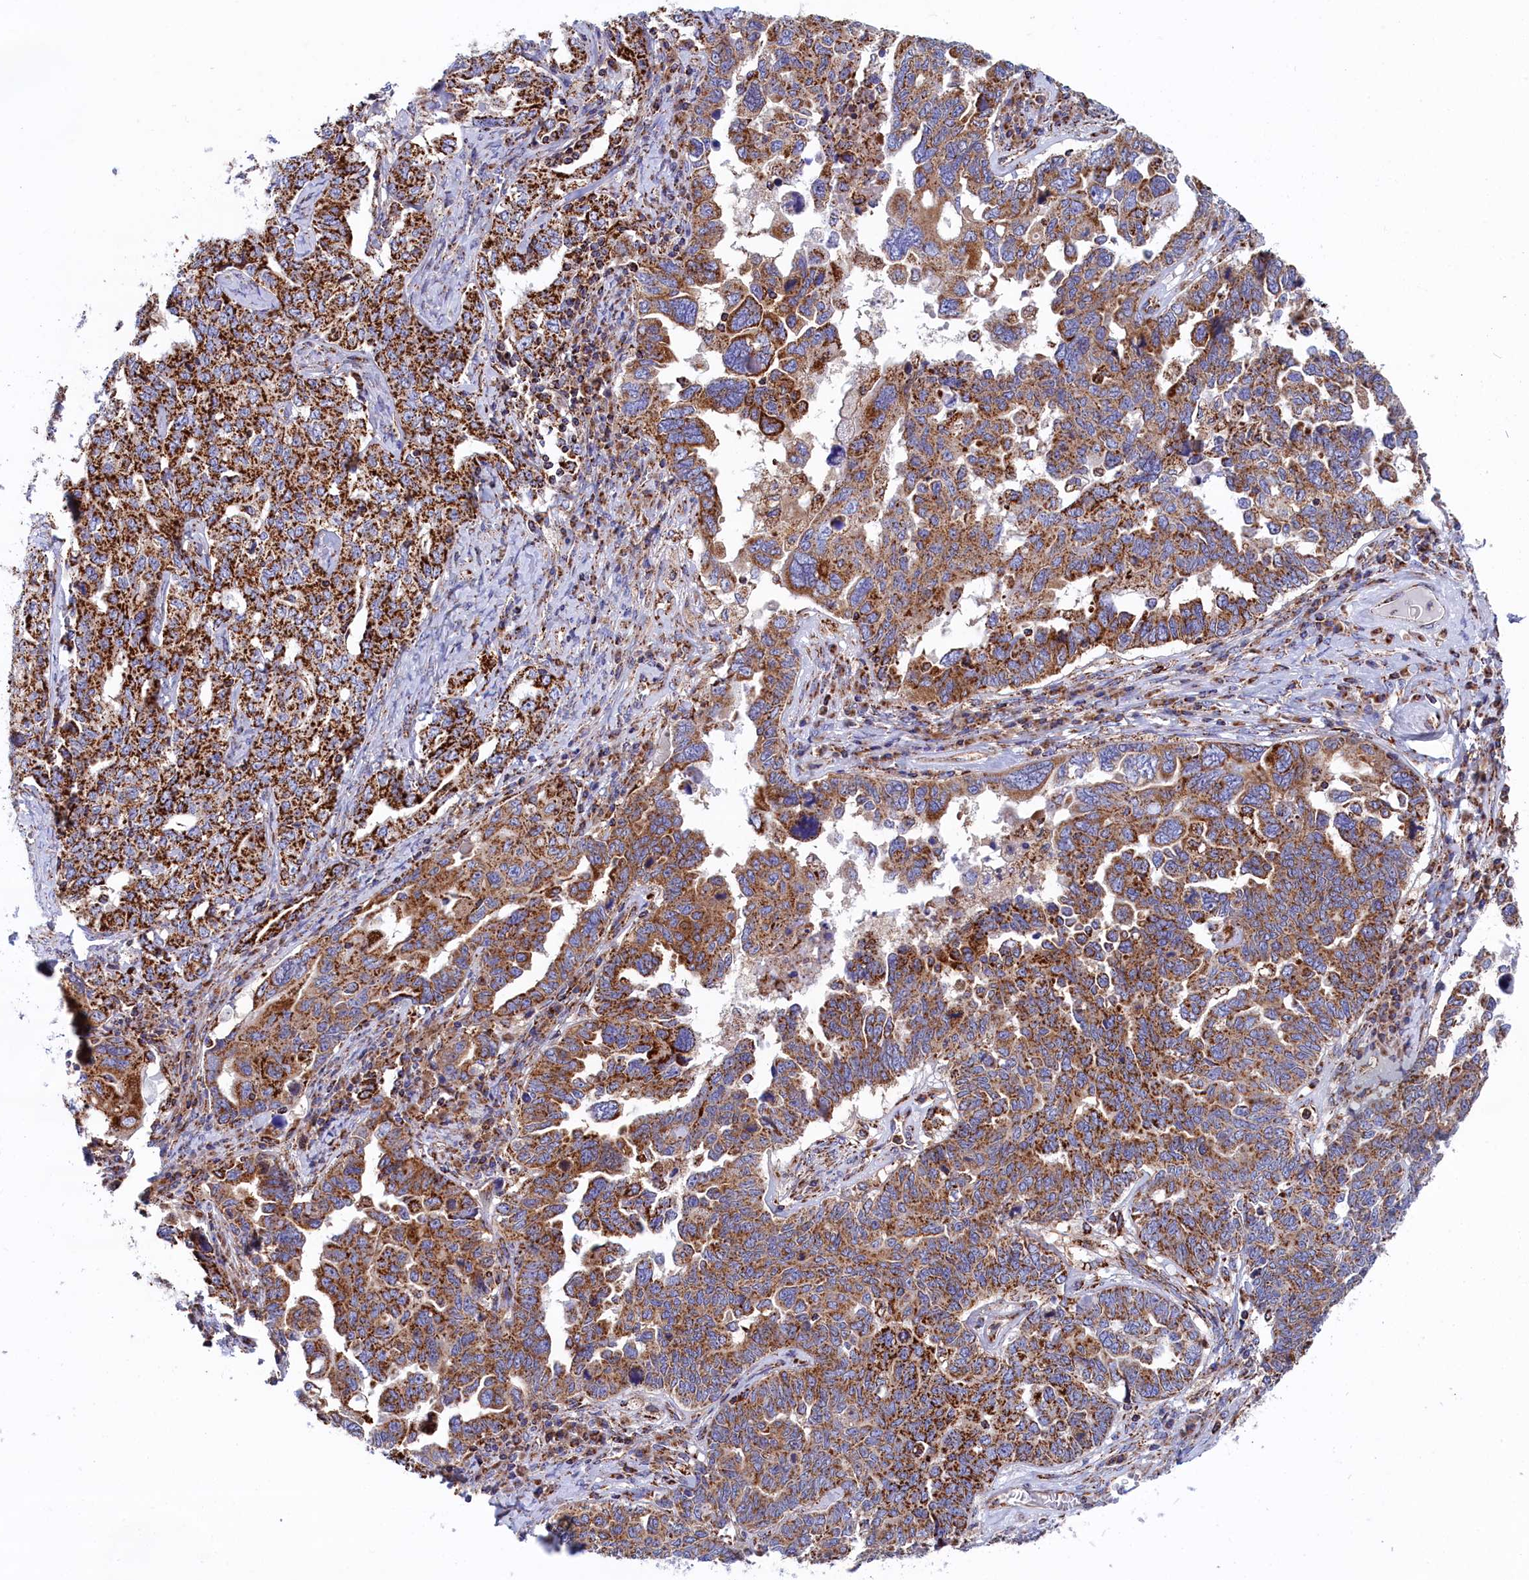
{"staining": {"intensity": "strong", "quantity": ">75%", "location": "cytoplasmic/membranous"}, "tissue": "ovarian cancer", "cell_type": "Tumor cells", "image_type": "cancer", "snomed": [{"axis": "morphology", "description": "Carcinoma, endometroid"}, {"axis": "topography", "description": "Ovary"}], "caption": "This photomicrograph exhibits IHC staining of ovarian endometroid carcinoma, with high strong cytoplasmic/membranous expression in about >75% of tumor cells.", "gene": "WDR83", "patient": {"sex": "female", "age": 62}}